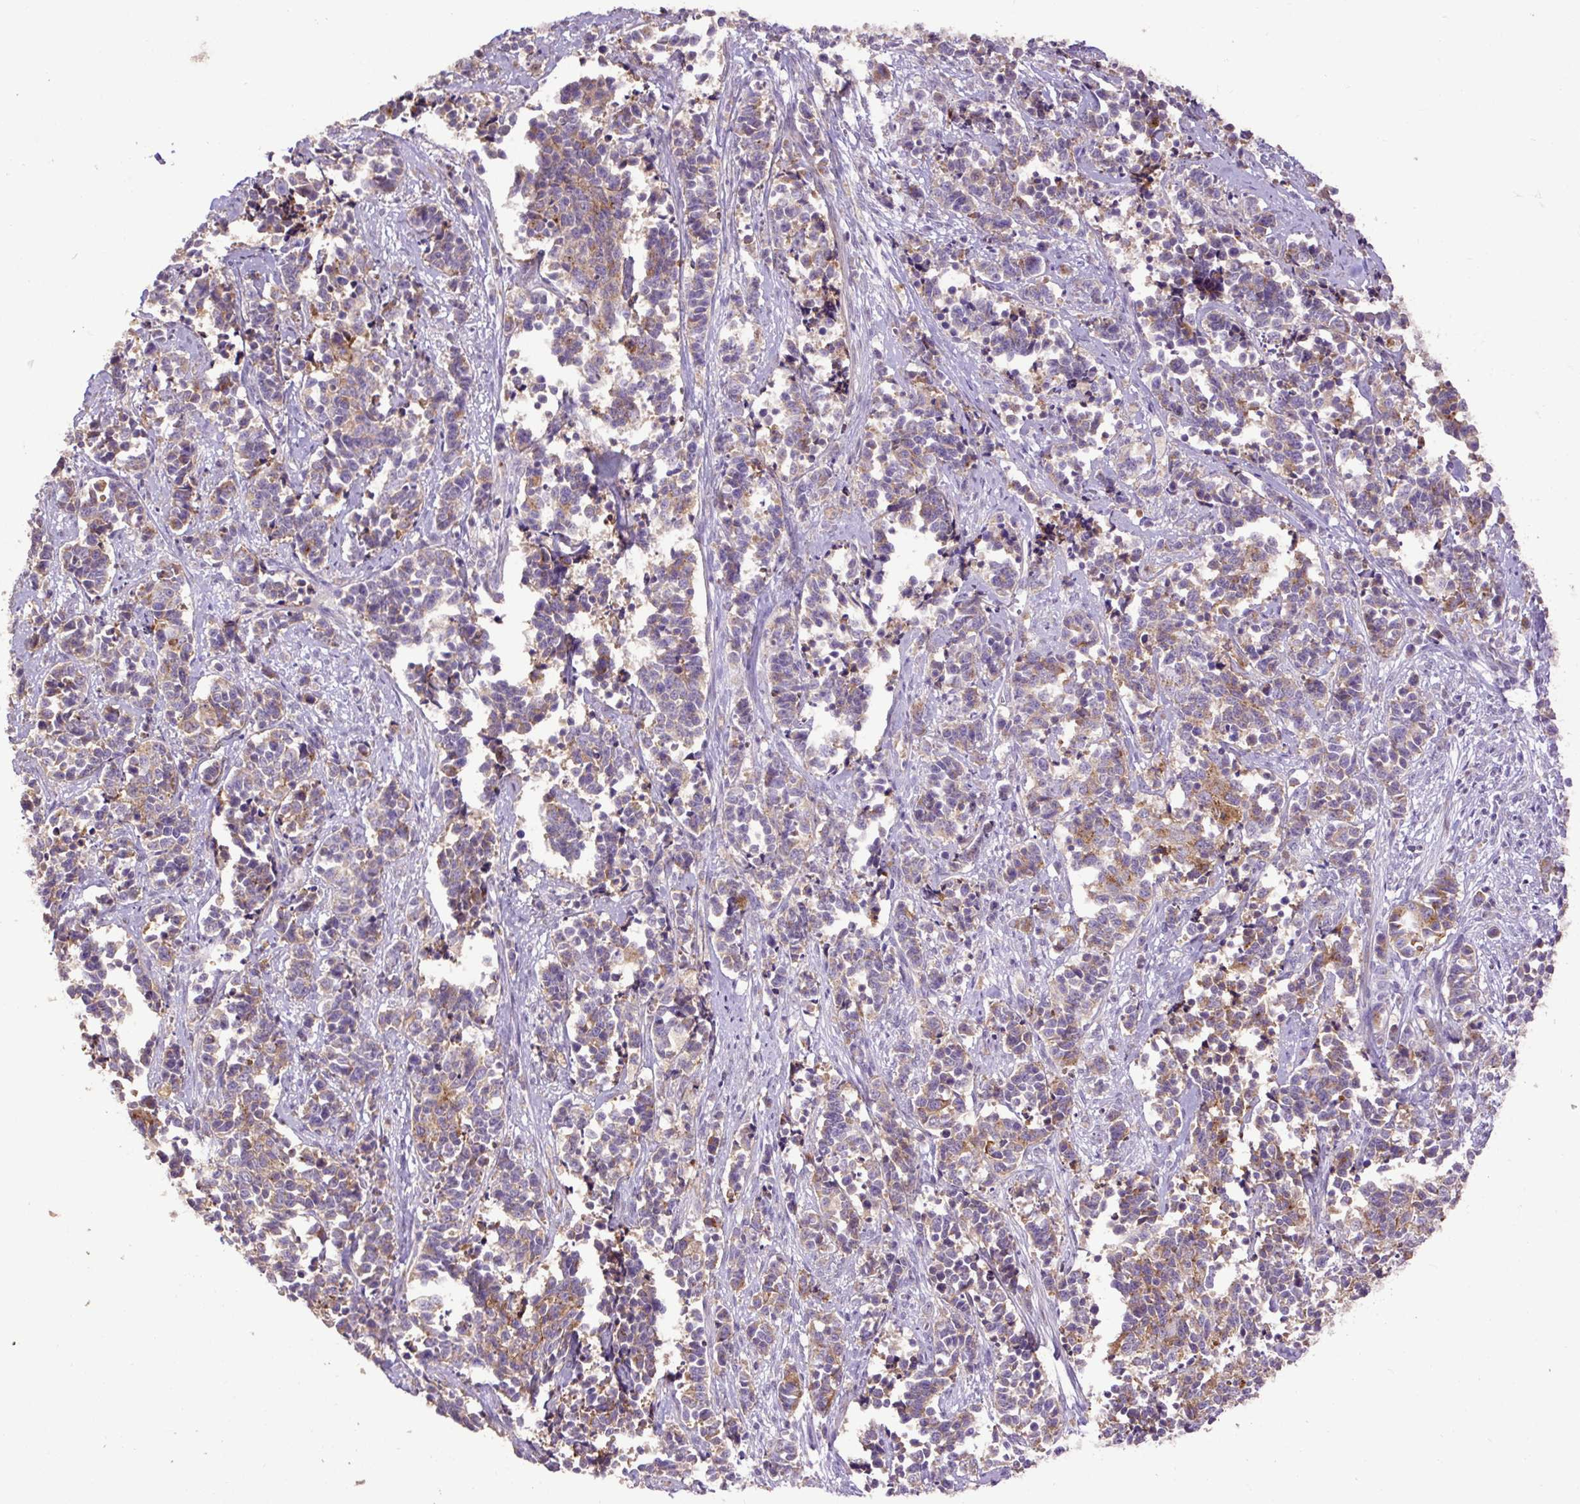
{"staining": {"intensity": "moderate", "quantity": "25%-75%", "location": "cytoplasmic/membranous"}, "tissue": "cervical cancer", "cell_type": "Tumor cells", "image_type": "cancer", "snomed": [{"axis": "morphology", "description": "Normal tissue, NOS"}, {"axis": "morphology", "description": "Squamous cell carcinoma, NOS"}, {"axis": "topography", "description": "Cervix"}], "caption": "Cervical cancer (squamous cell carcinoma) was stained to show a protein in brown. There is medium levels of moderate cytoplasmic/membranous staining in approximately 25%-75% of tumor cells.", "gene": "ABR", "patient": {"sex": "female", "age": 35}}